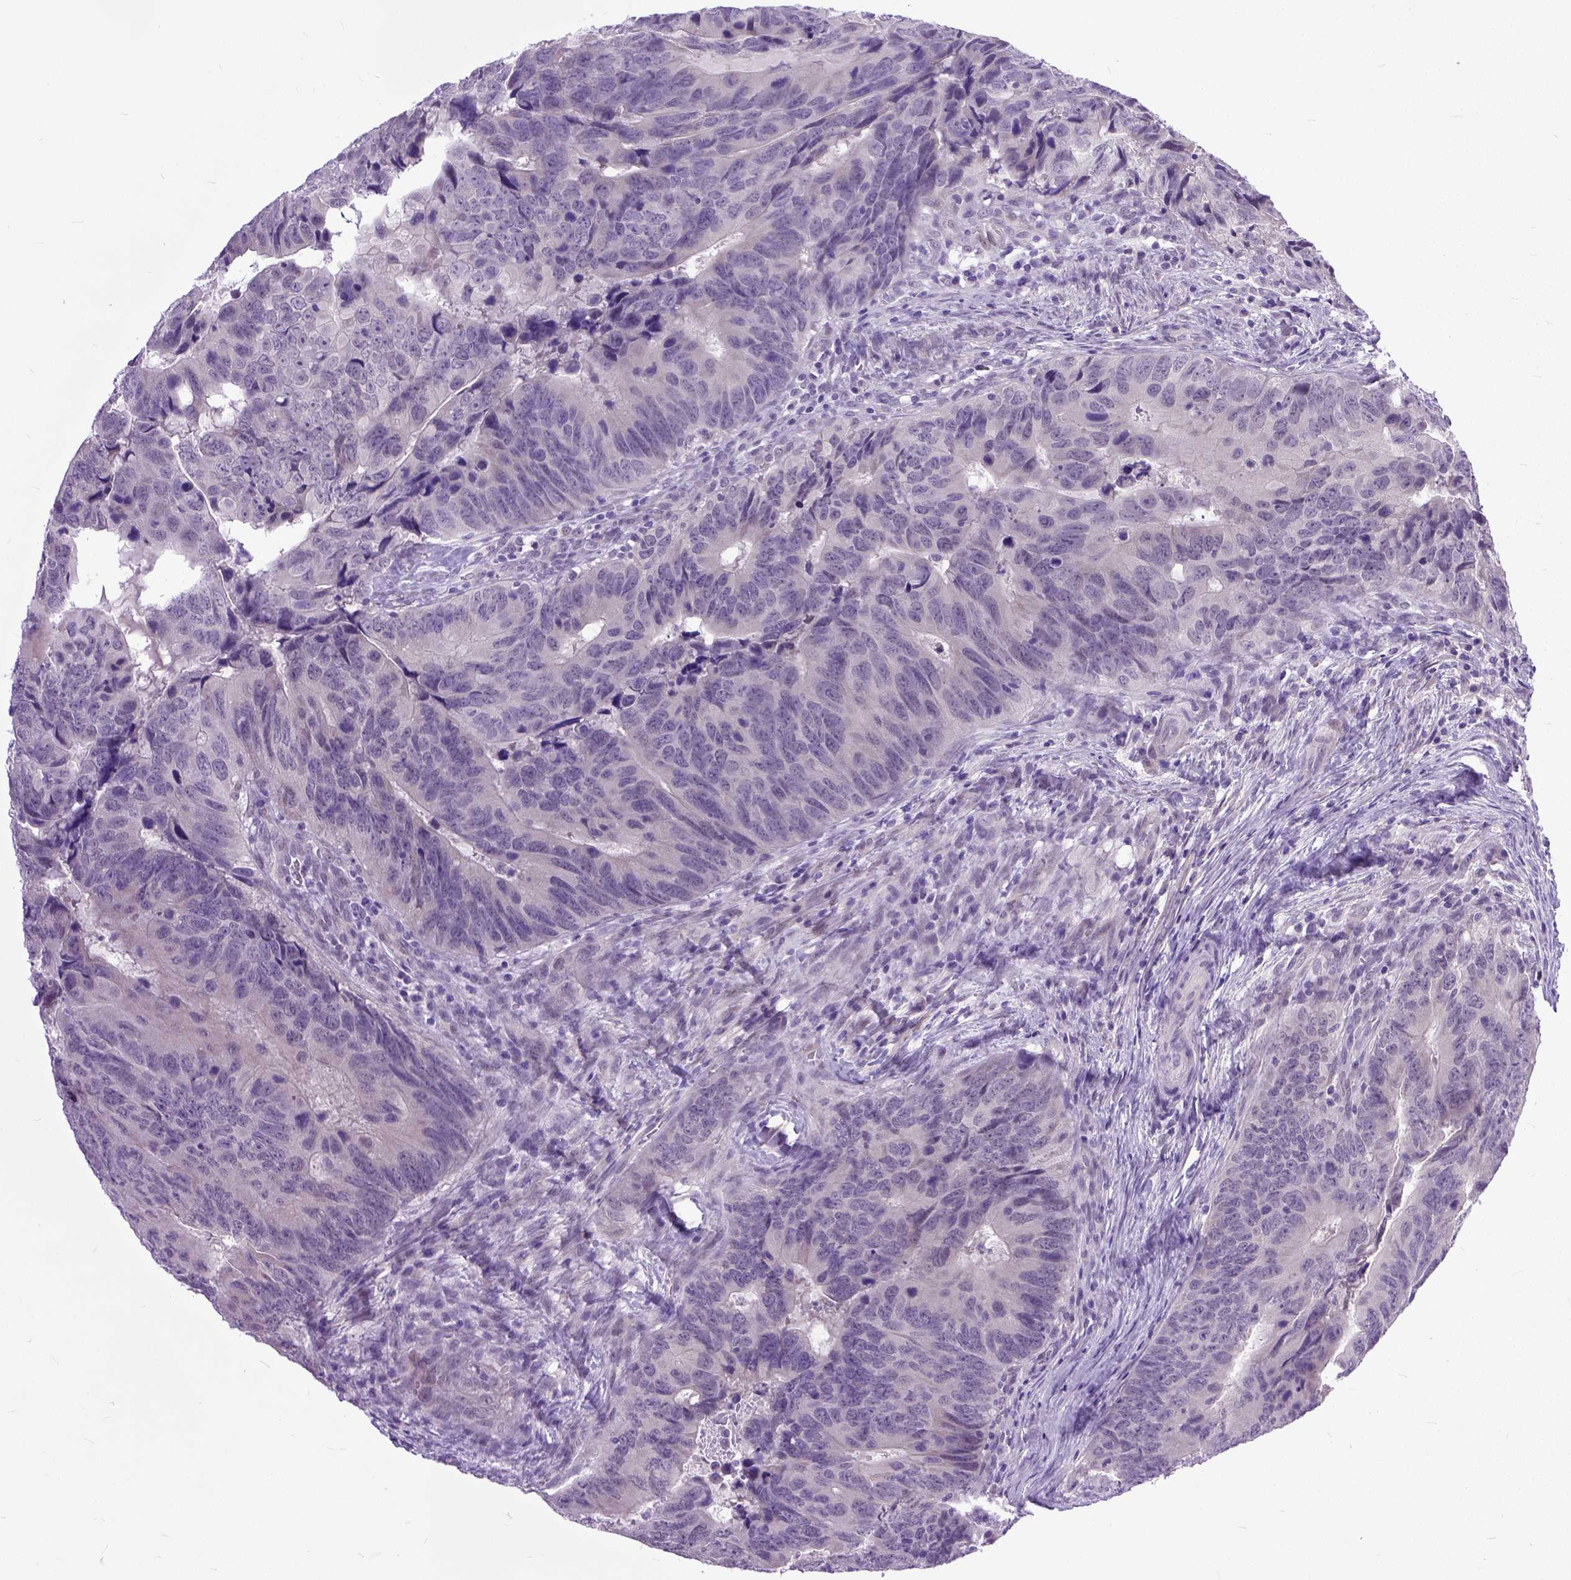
{"staining": {"intensity": "negative", "quantity": "none", "location": "none"}, "tissue": "colorectal cancer", "cell_type": "Tumor cells", "image_type": "cancer", "snomed": [{"axis": "morphology", "description": "Adenocarcinoma, NOS"}, {"axis": "topography", "description": "Colon"}], "caption": "The photomicrograph shows no significant staining in tumor cells of colorectal cancer. The staining is performed using DAB (3,3'-diaminobenzidine) brown chromogen with nuclei counter-stained in using hematoxylin.", "gene": "TCEAL7", "patient": {"sex": "female", "age": 82}}